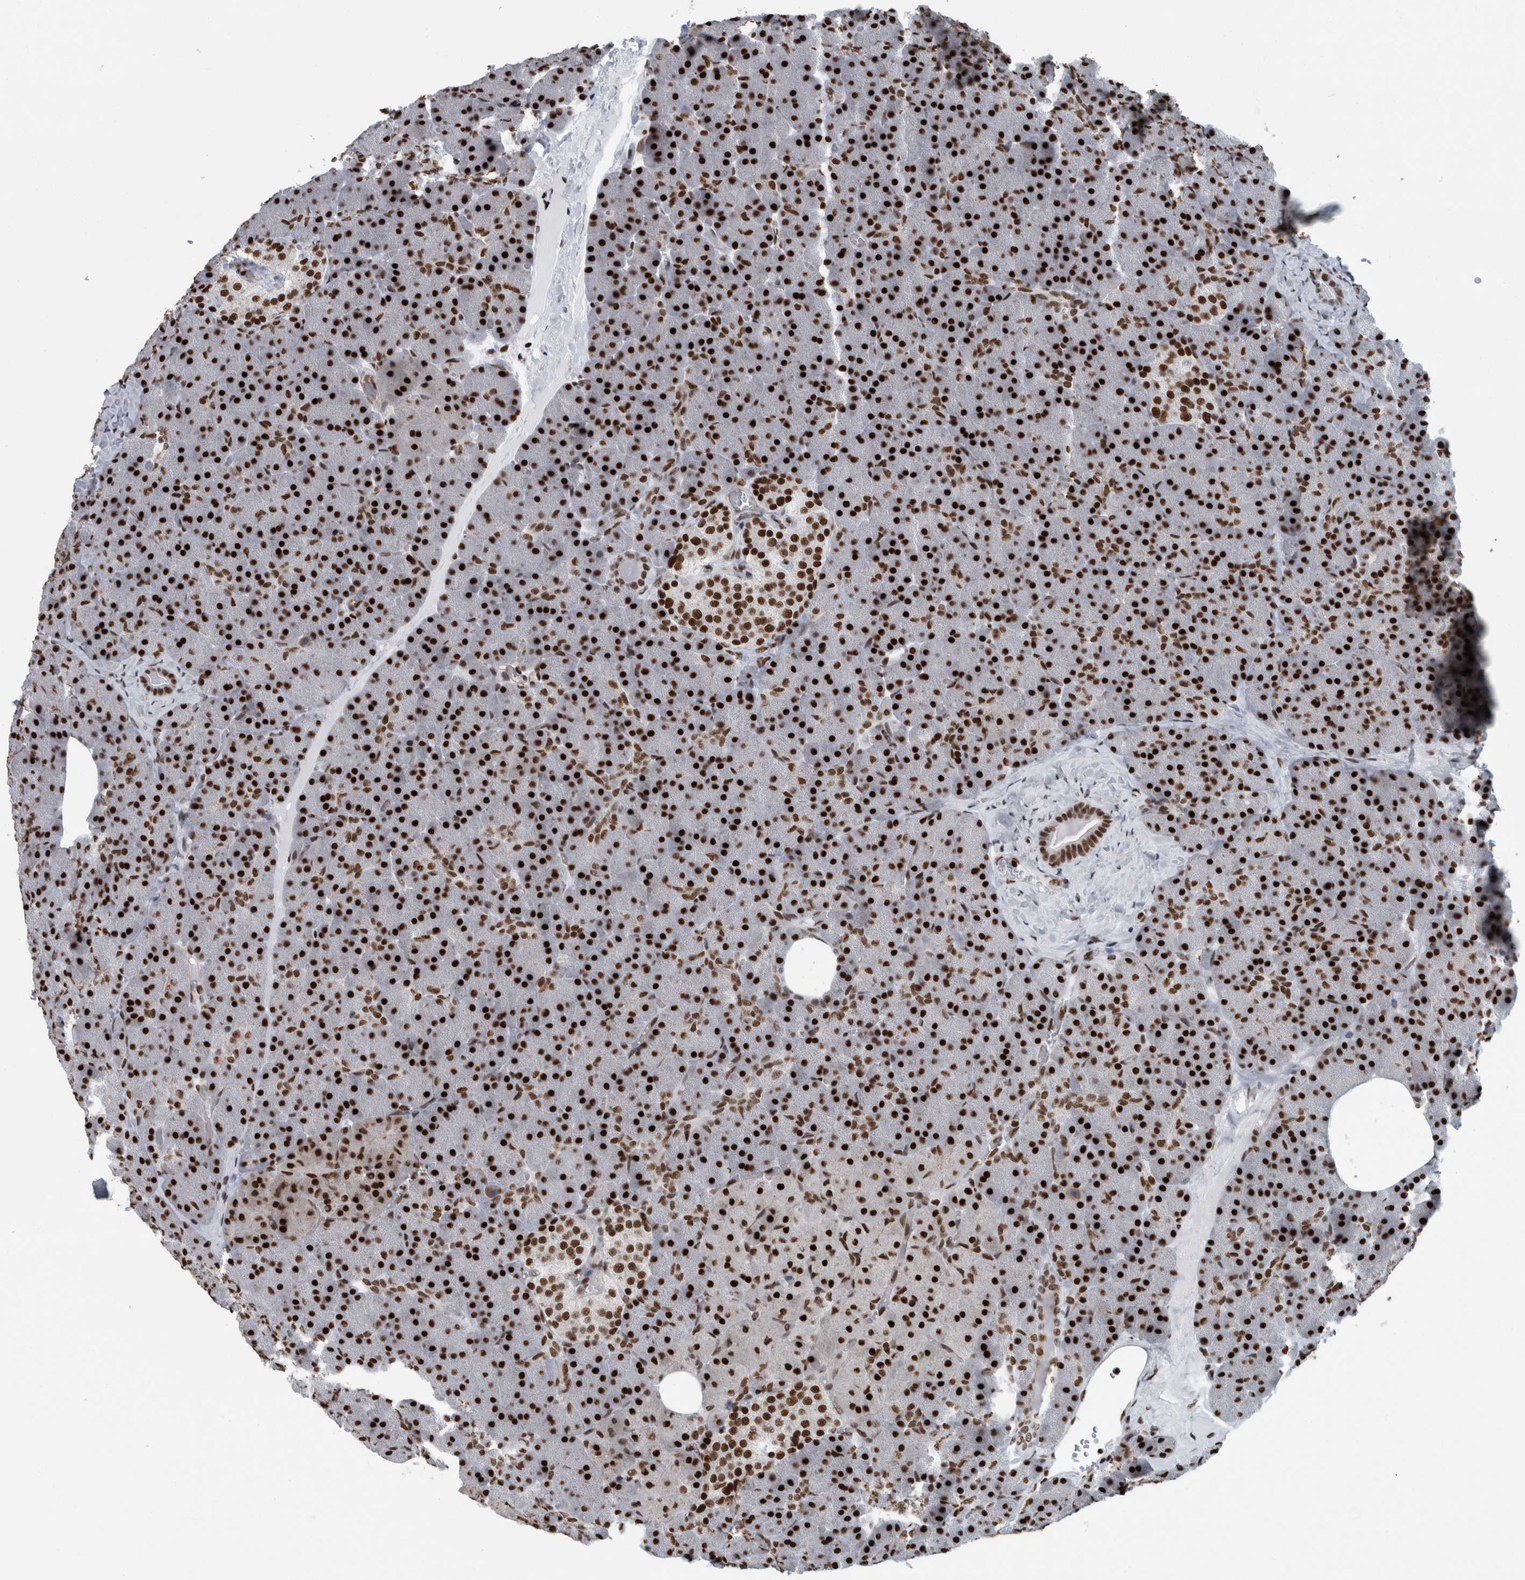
{"staining": {"intensity": "strong", "quantity": ">75%", "location": "nuclear"}, "tissue": "pancreas", "cell_type": "Exocrine glandular cells", "image_type": "normal", "snomed": [{"axis": "morphology", "description": "Normal tissue, NOS"}, {"axis": "morphology", "description": "Carcinoid, malignant, NOS"}, {"axis": "topography", "description": "Pancreas"}], "caption": "Benign pancreas shows strong nuclear positivity in about >75% of exocrine glandular cells, visualized by immunohistochemistry. (DAB IHC with brightfield microscopy, high magnification).", "gene": "DNMT3A", "patient": {"sex": "female", "age": 35}}